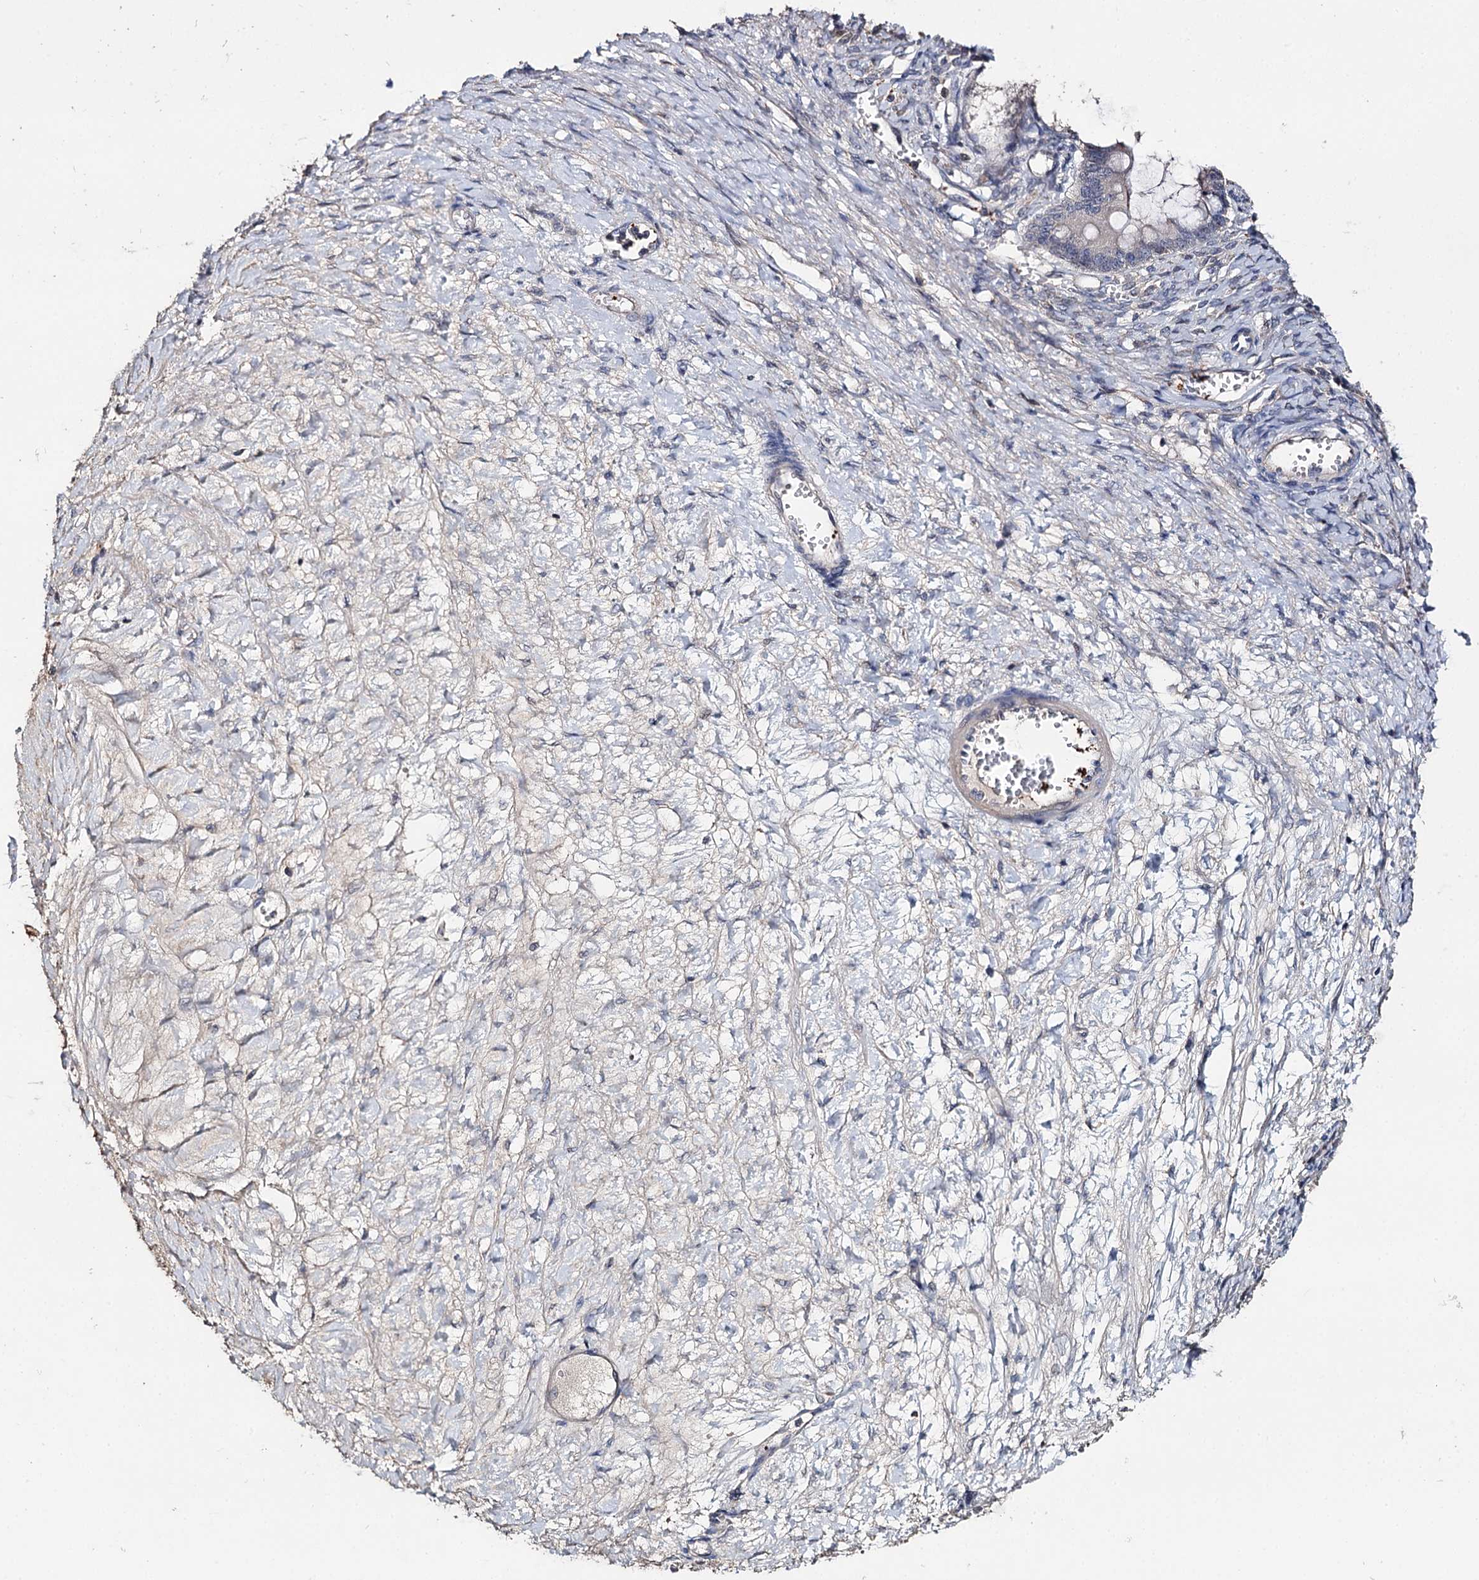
{"staining": {"intensity": "negative", "quantity": "none", "location": "none"}, "tissue": "ovarian cancer", "cell_type": "Tumor cells", "image_type": "cancer", "snomed": [{"axis": "morphology", "description": "Cystadenocarcinoma, mucinous, NOS"}, {"axis": "topography", "description": "Ovary"}], "caption": "There is no significant expression in tumor cells of mucinous cystadenocarcinoma (ovarian).", "gene": "DNAH6", "patient": {"sex": "female", "age": 73}}